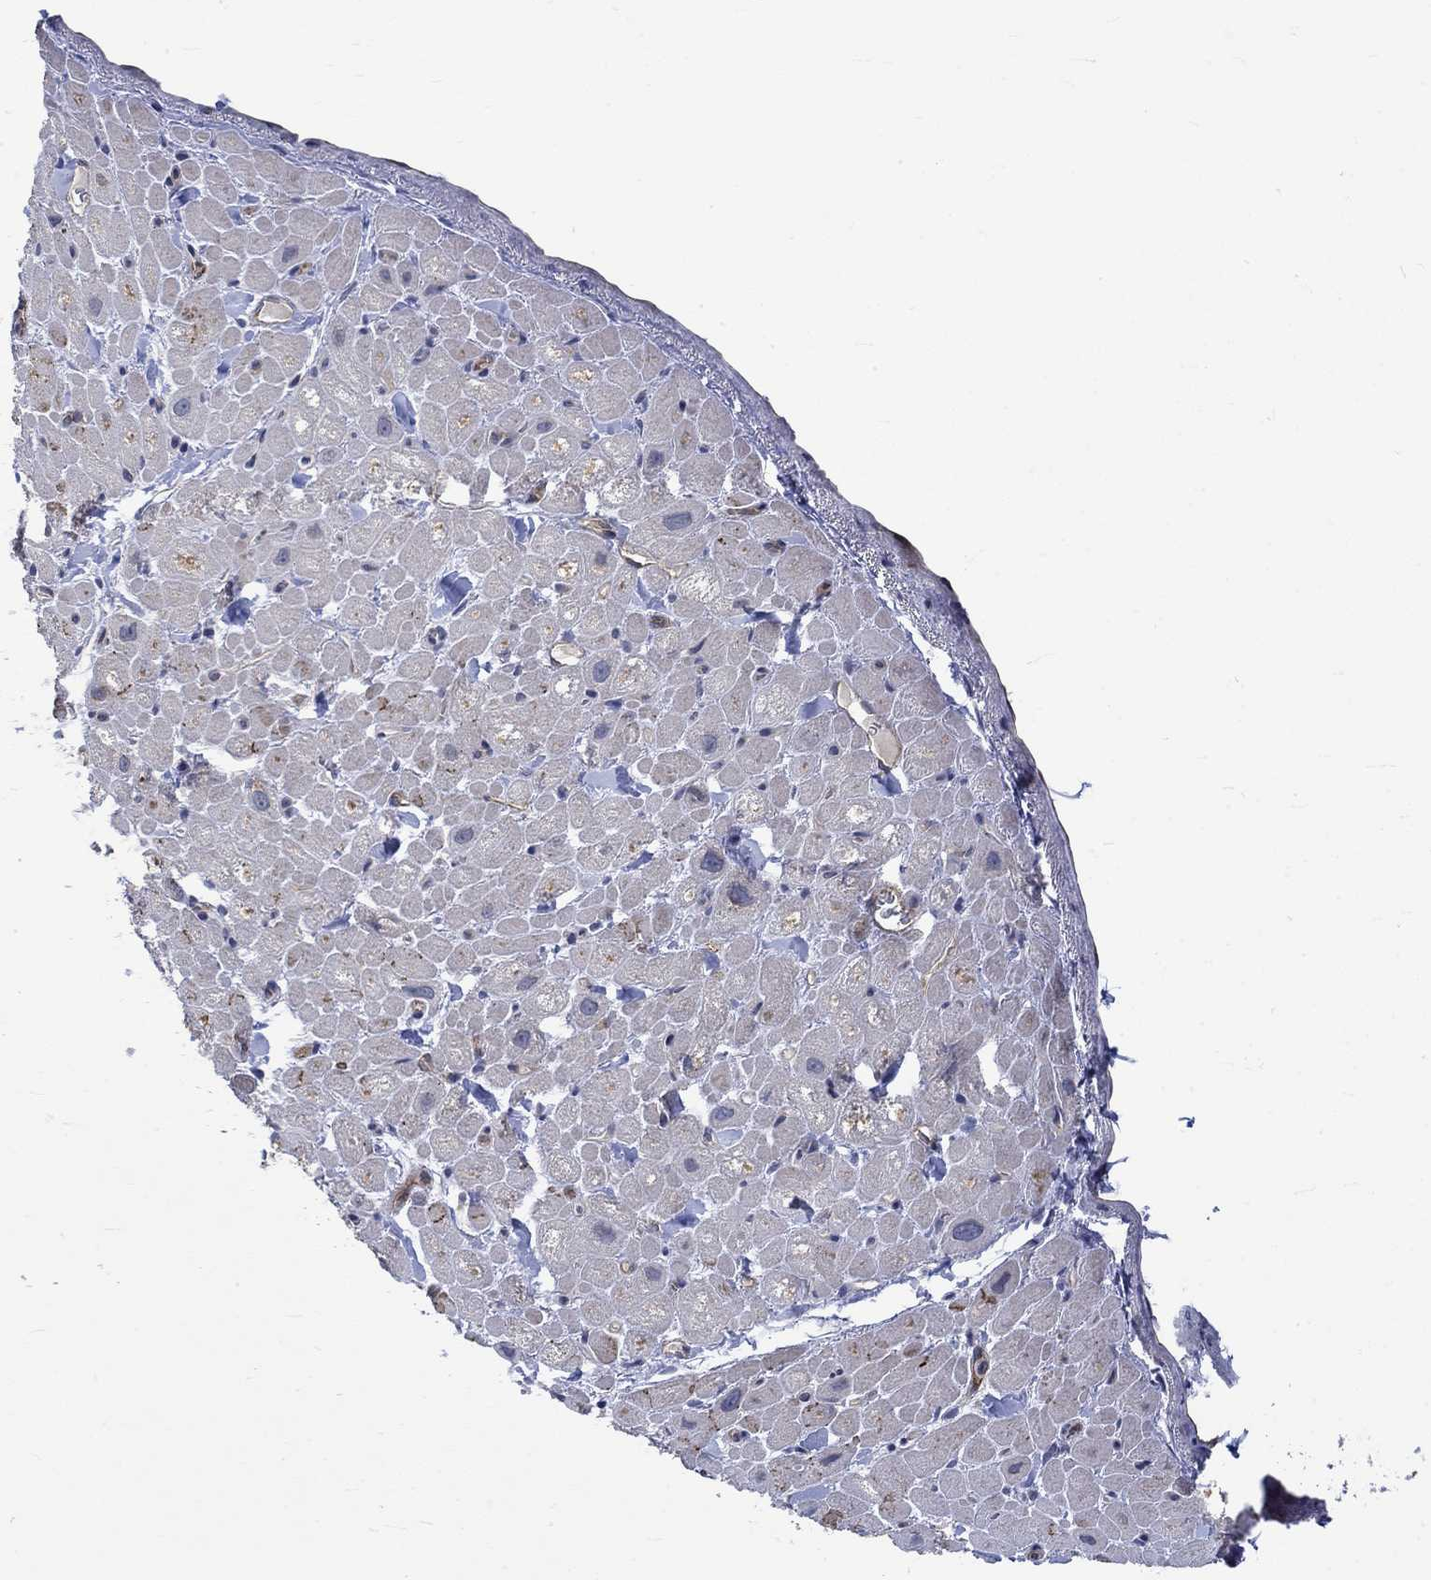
{"staining": {"intensity": "negative", "quantity": "none", "location": "none"}, "tissue": "heart muscle", "cell_type": "Cardiomyocytes", "image_type": "normal", "snomed": [{"axis": "morphology", "description": "Normal tissue, NOS"}, {"axis": "topography", "description": "Heart"}], "caption": "The immunohistochemistry photomicrograph has no significant expression in cardiomyocytes of heart muscle. Brightfield microscopy of immunohistochemistry stained with DAB (brown) and hematoxylin (blue), captured at high magnification.", "gene": "GJA5", "patient": {"sex": "male", "age": 60}}